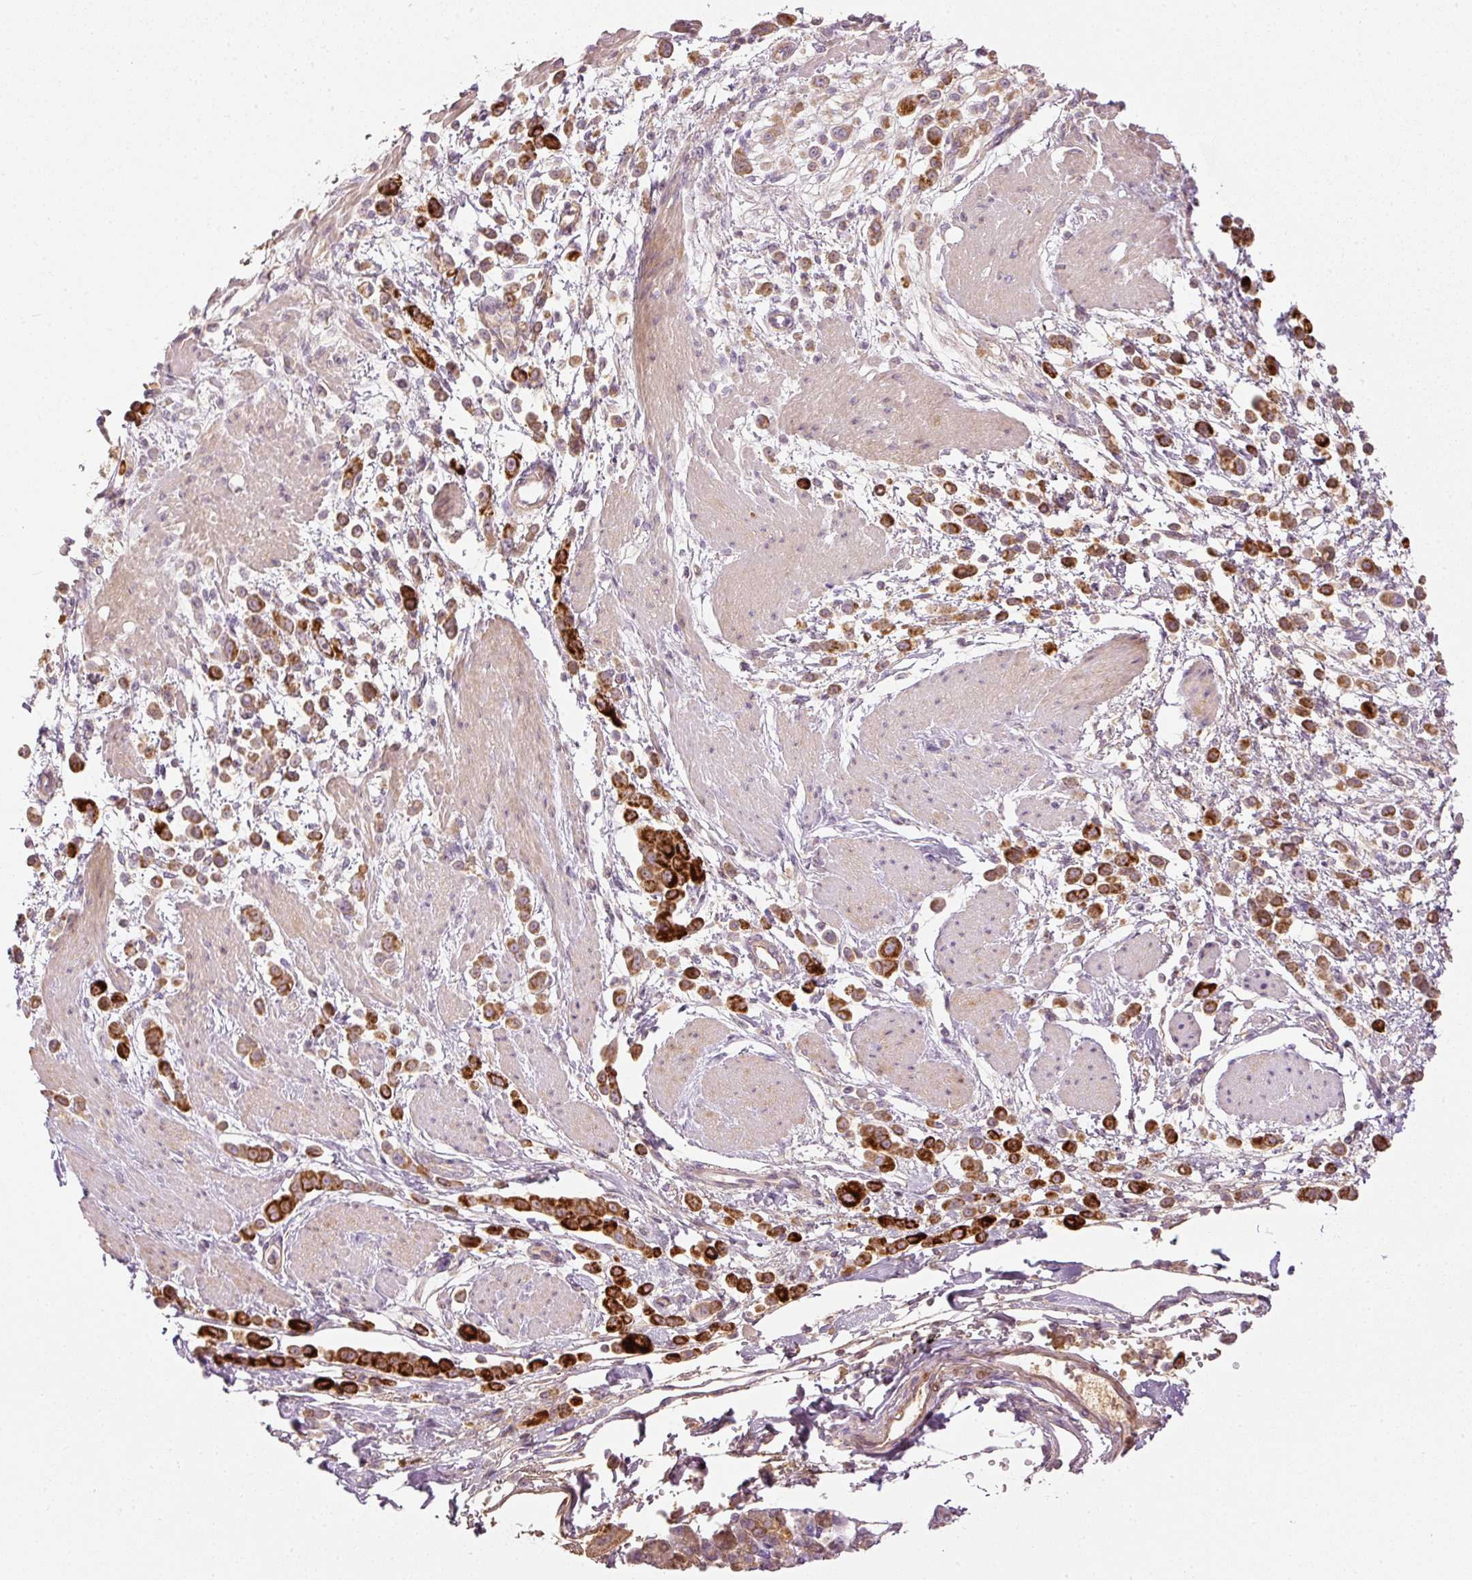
{"staining": {"intensity": "strong", "quantity": ">75%", "location": "cytoplasmic/membranous"}, "tissue": "pancreatic cancer", "cell_type": "Tumor cells", "image_type": "cancer", "snomed": [{"axis": "morphology", "description": "Normal tissue, NOS"}, {"axis": "morphology", "description": "Adenocarcinoma, NOS"}, {"axis": "topography", "description": "Pancreas"}], "caption": "The histopathology image shows immunohistochemical staining of pancreatic cancer. There is strong cytoplasmic/membranous positivity is present in about >75% of tumor cells.", "gene": "SERPING1", "patient": {"sex": "female", "age": 64}}